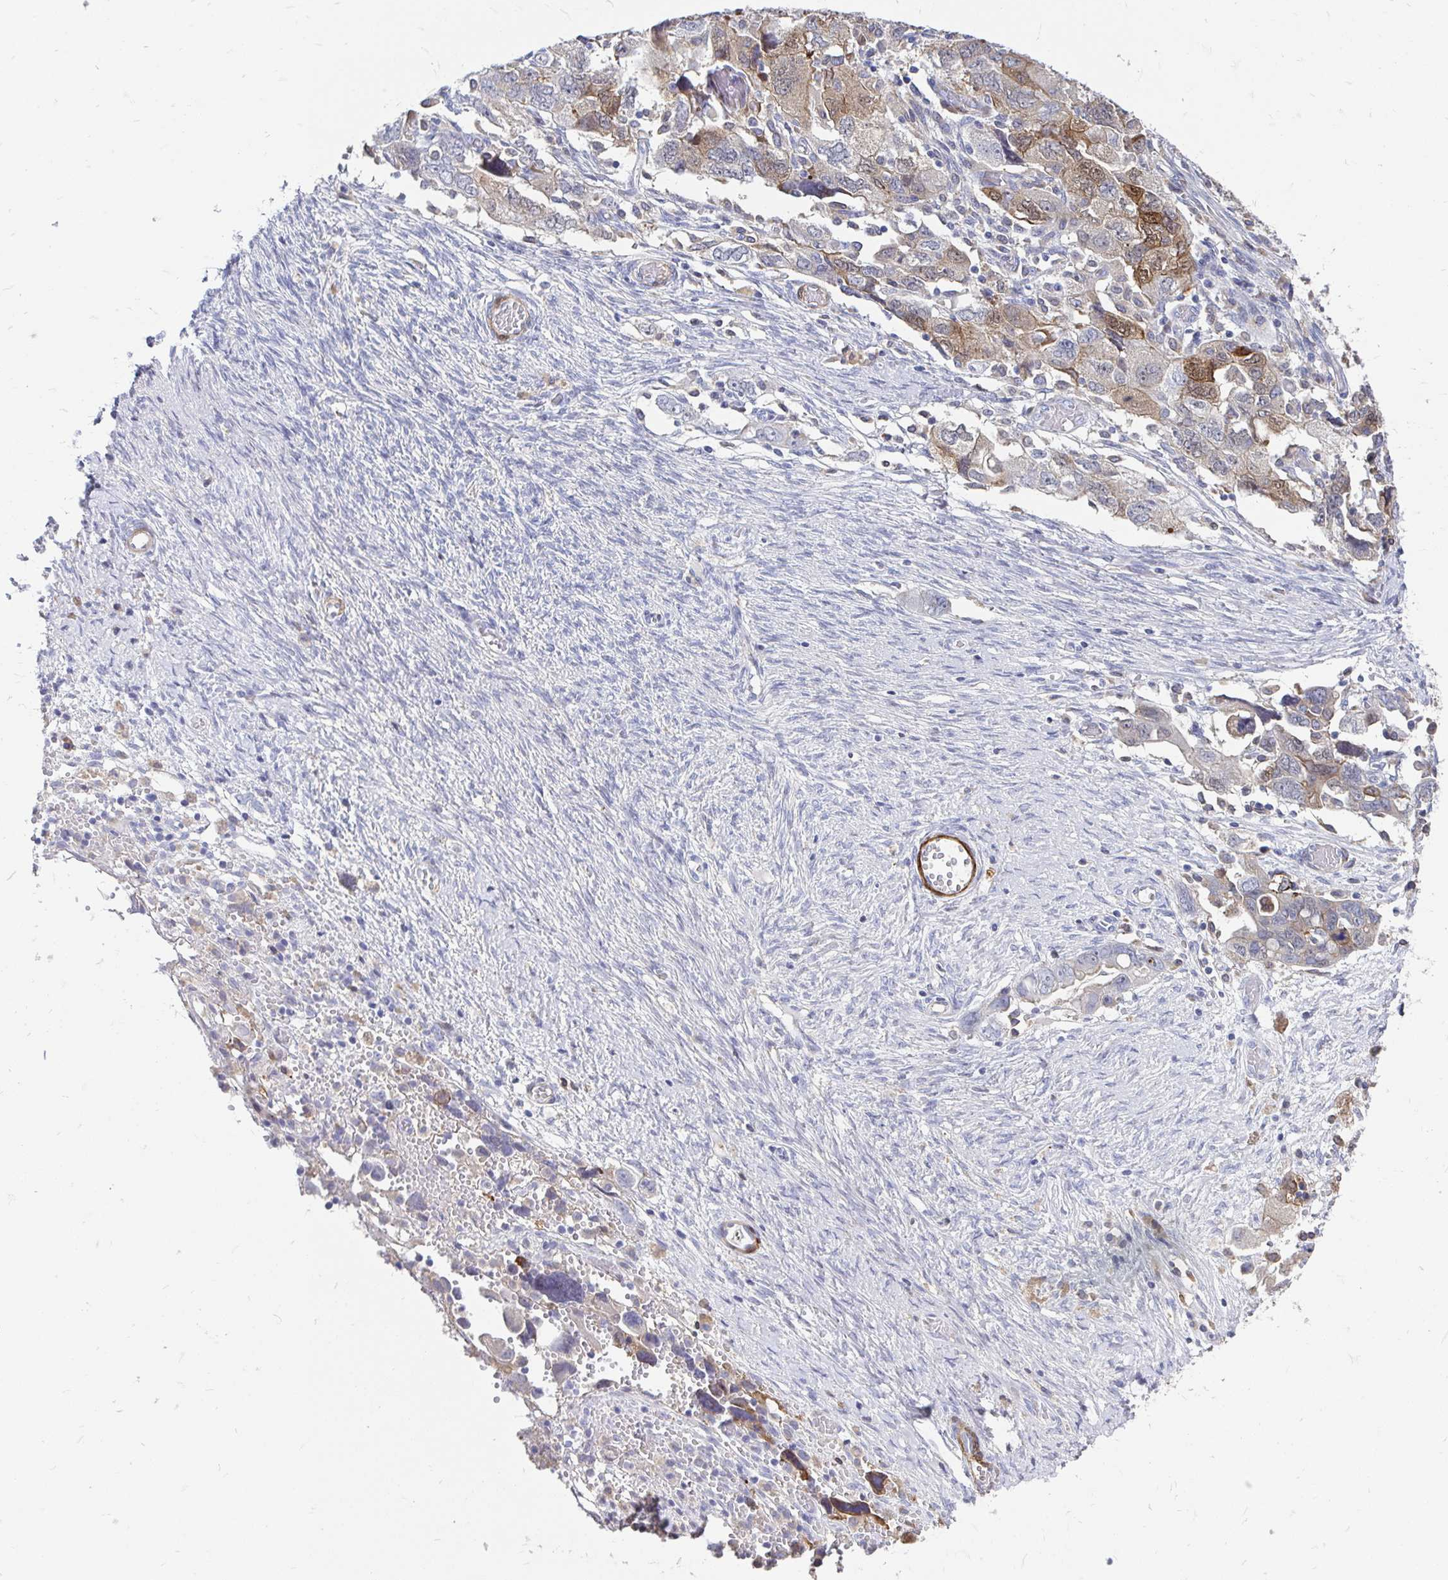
{"staining": {"intensity": "moderate", "quantity": "<25%", "location": "cytoplasmic/membranous"}, "tissue": "ovarian cancer", "cell_type": "Tumor cells", "image_type": "cancer", "snomed": [{"axis": "morphology", "description": "Carcinoma, NOS"}, {"axis": "morphology", "description": "Cystadenocarcinoma, serous, NOS"}, {"axis": "topography", "description": "Ovary"}], "caption": "A high-resolution image shows immunohistochemistry (IHC) staining of ovarian cancer (carcinoma), which demonstrates moderate cytoplasmic/membranous positivity in approximately <25% of tumor cells.", "gene": "CDKL1", "patient": {"sex": "female", "age": 69}}